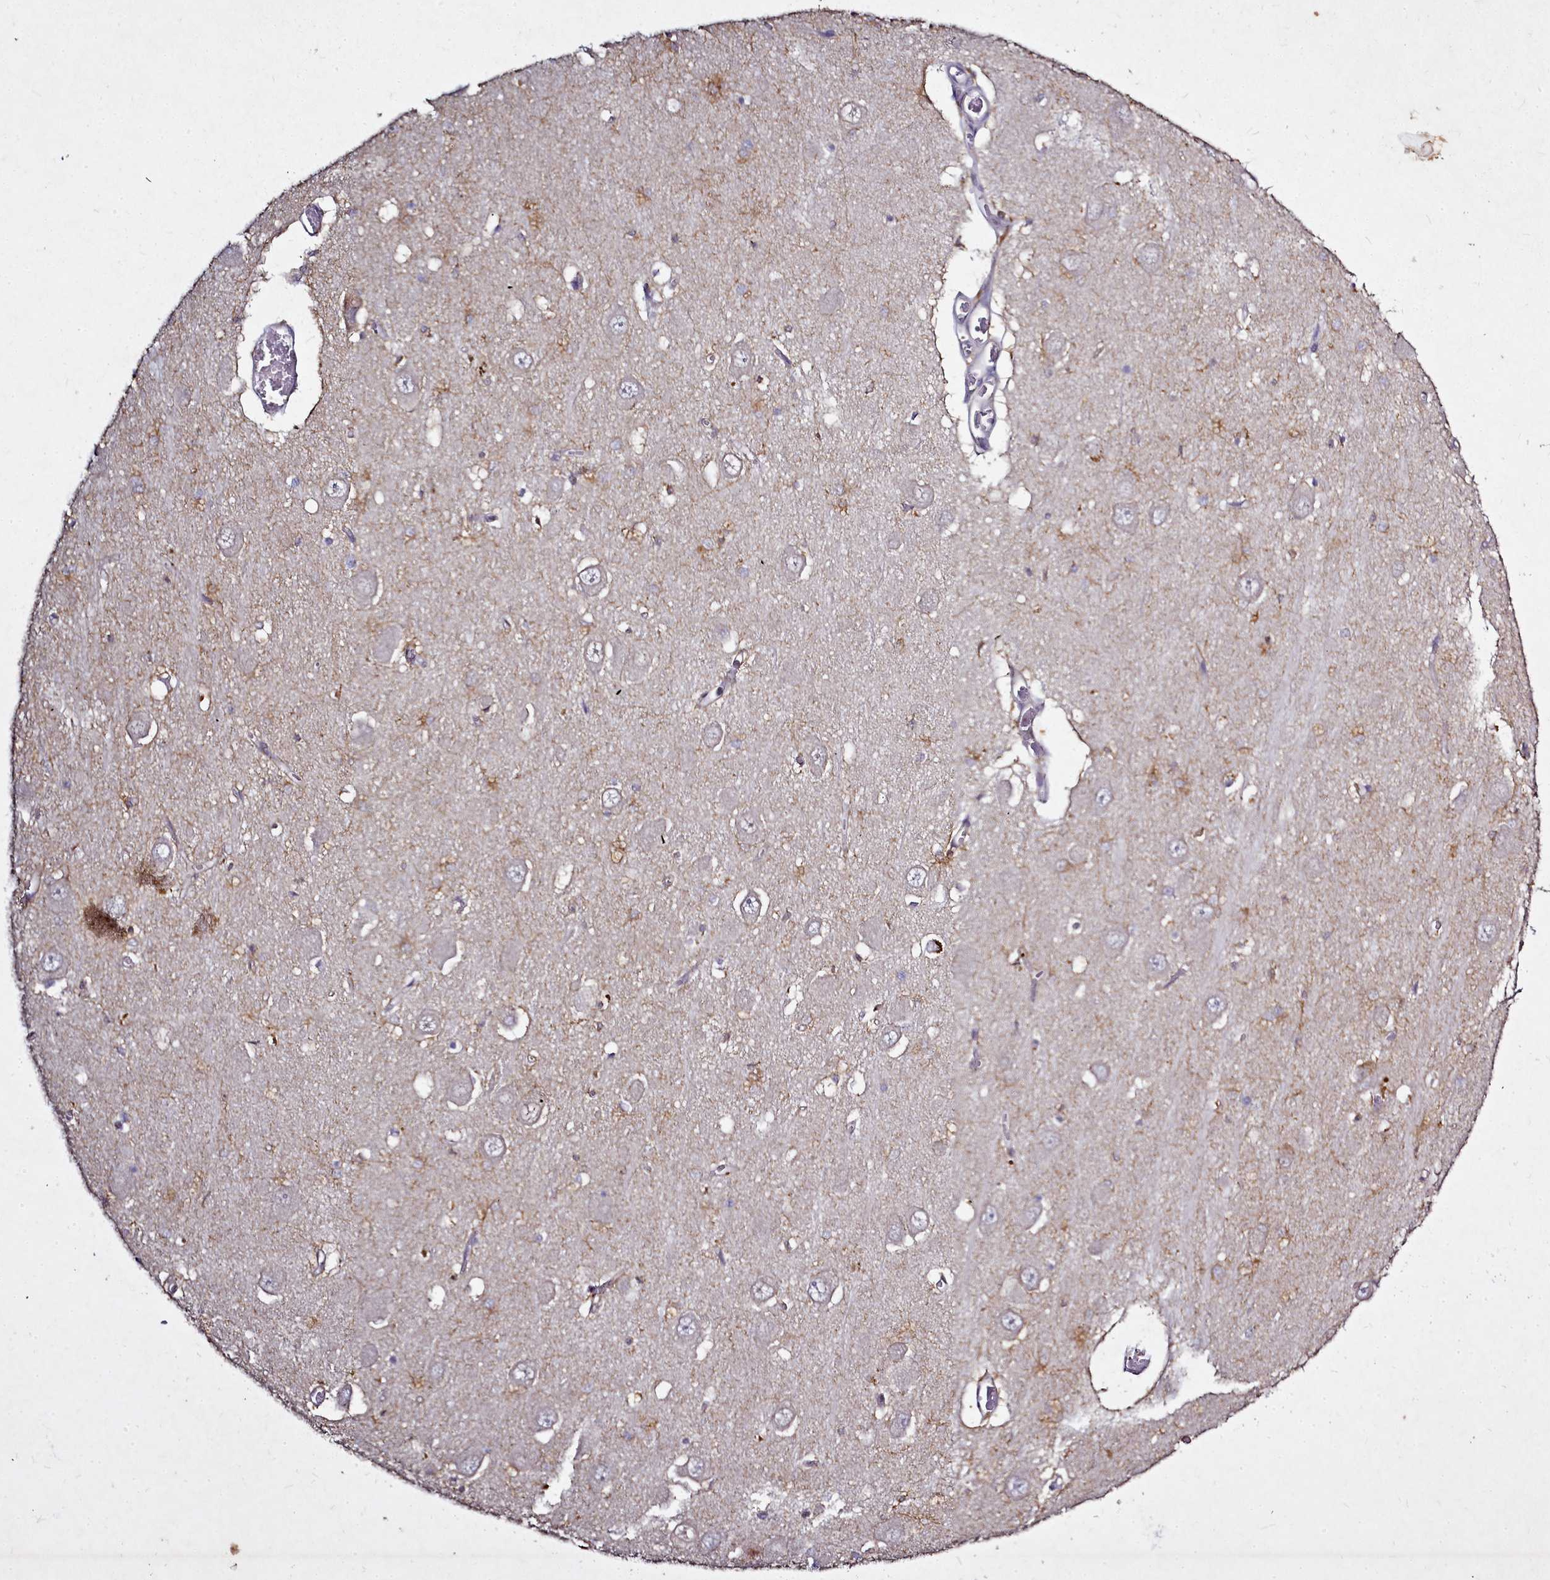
{"staining": {"intensity": "moderate", "quantity": "<25%", "location": "cytoplasmic/membranous"}, "tissue": "hippocampus", "cell_type": "Glial cells", "image_type": "normal", "snomed": [{"axis": "morphology", "description": "Normal tissue, NOS"}, {"axis": "topography", "description": "Hippocampus"}], "caption": "Protein expression analysis of unremarkable hippocampus displays moderate cytoplasmic/membranous staining in about <25% of glial cells. (DAB (3,3'-diaminobenzidine) IHC, brown staining for protein, blue staining for nuclei).", "gene": "NCKAP1L", "patient": {"sex": "male", "age": 70}}